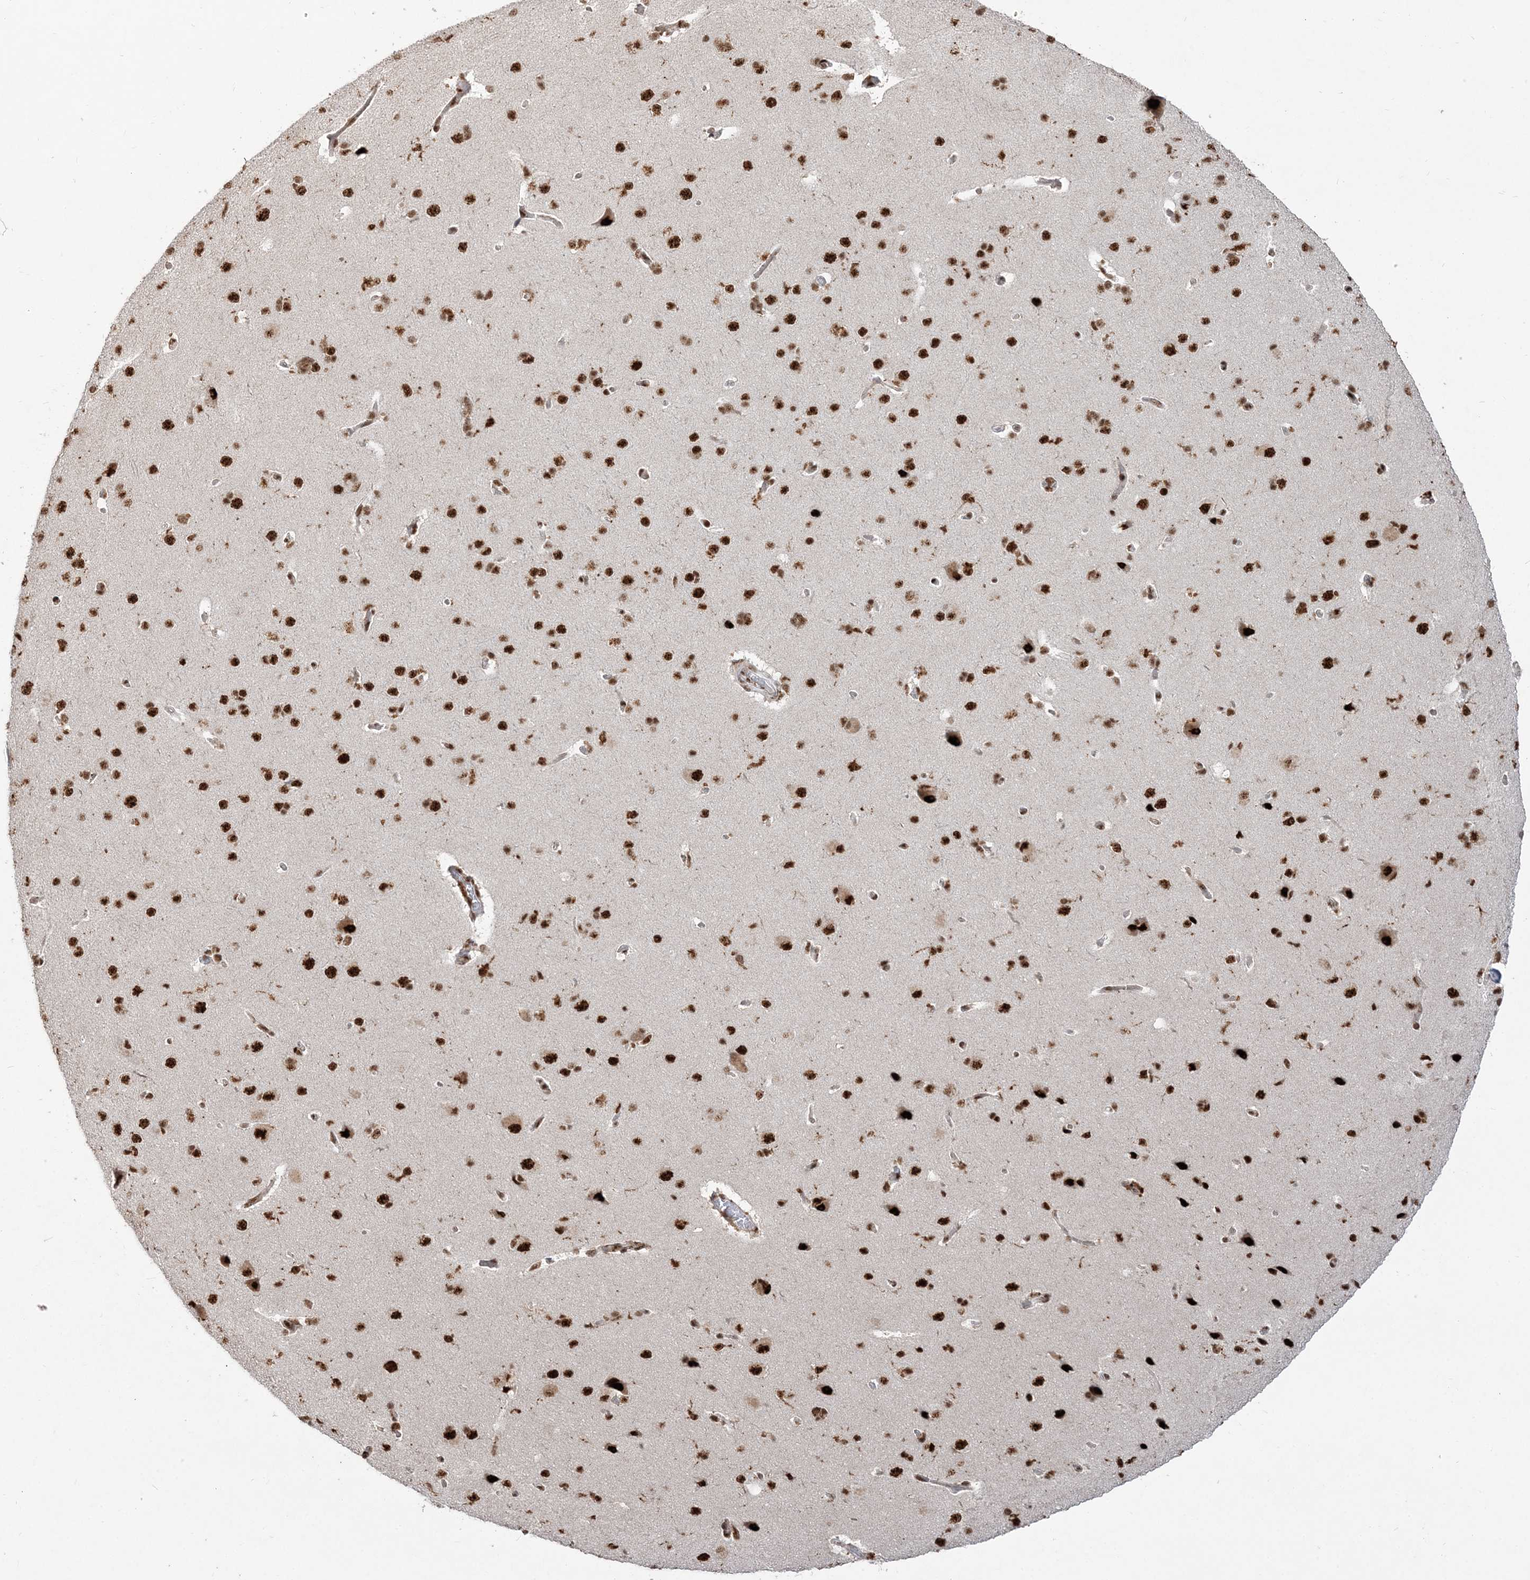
{"staining": {"intensity": "strong", "quantity": ">75%", "location": "nuclear"}, "tissue": "cerebral cortex", "cell_type": "Endothelial cells", "image_type": "normal", "snomed": [{"axis": "morphology", "description": "Normal tissue, NOS"}, {"axis": "topography", "description": "Cerebral cortex"}], "caption": "Endothelial cells exhibit high levels of strong nuclear positivity in about >75% of cells in benign cerebral cortex.", "gene": "RBM17", "patient": {"sex": "male", "age": 62}}